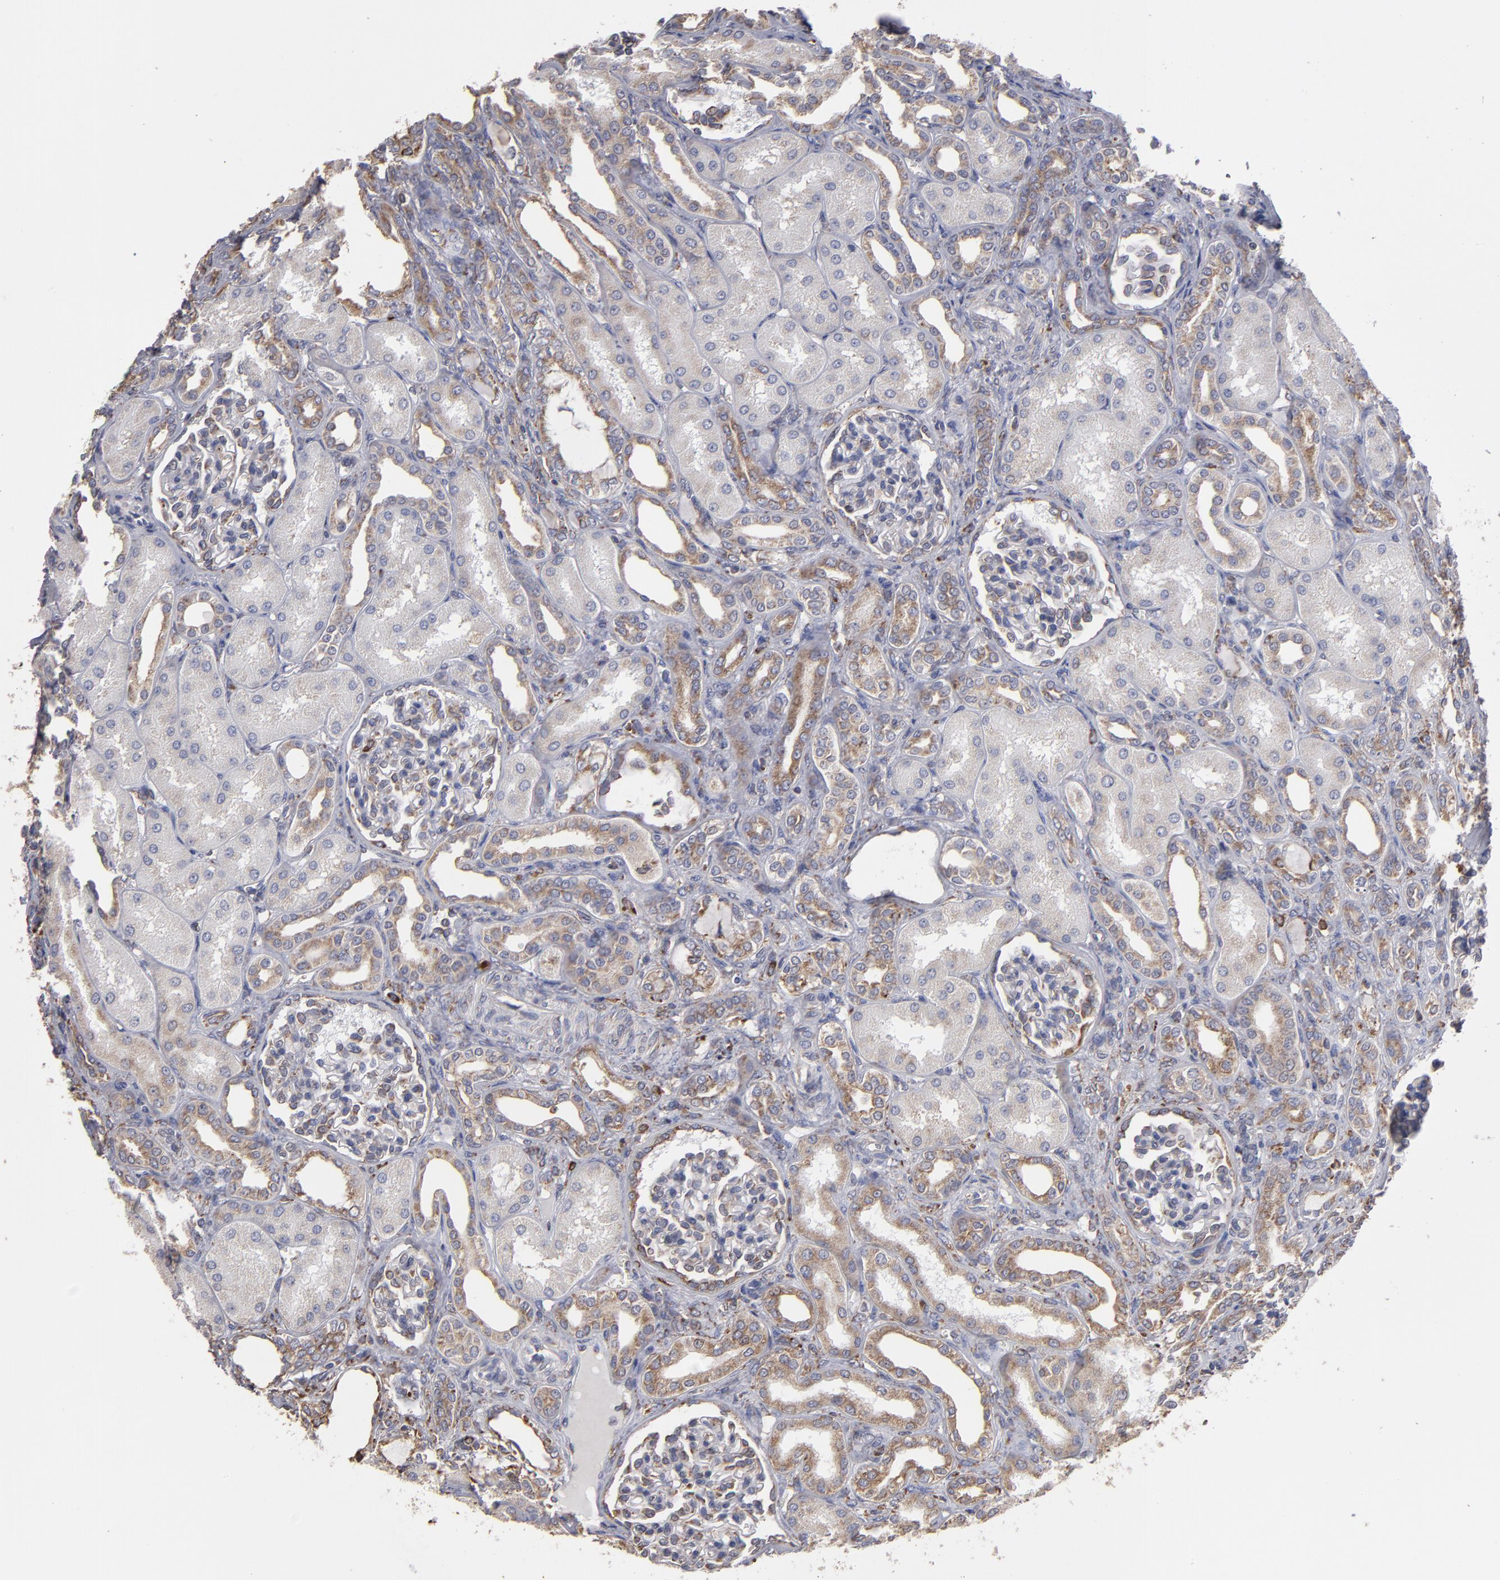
{"staining": {"intensity": "weak", "quantity": "<25%", "location": "cytoplasmic/membranous"}, "tissue": "kidney", "cell_type": "Cells in glomeruli", "image_type": "normal", "snomed": [{"axis": "morphology", "description": "Normal tissue, NOS"}, {"axis": "topography", "description": "Kidney"}], "caption": "This is a histopathology image of IHC staining of normal kidney, which shows no positivity in cells in glomeruli. Nuclei are stained in blue.", "gene": "SND1", "patient": {"sex": "male", "age": 7}}